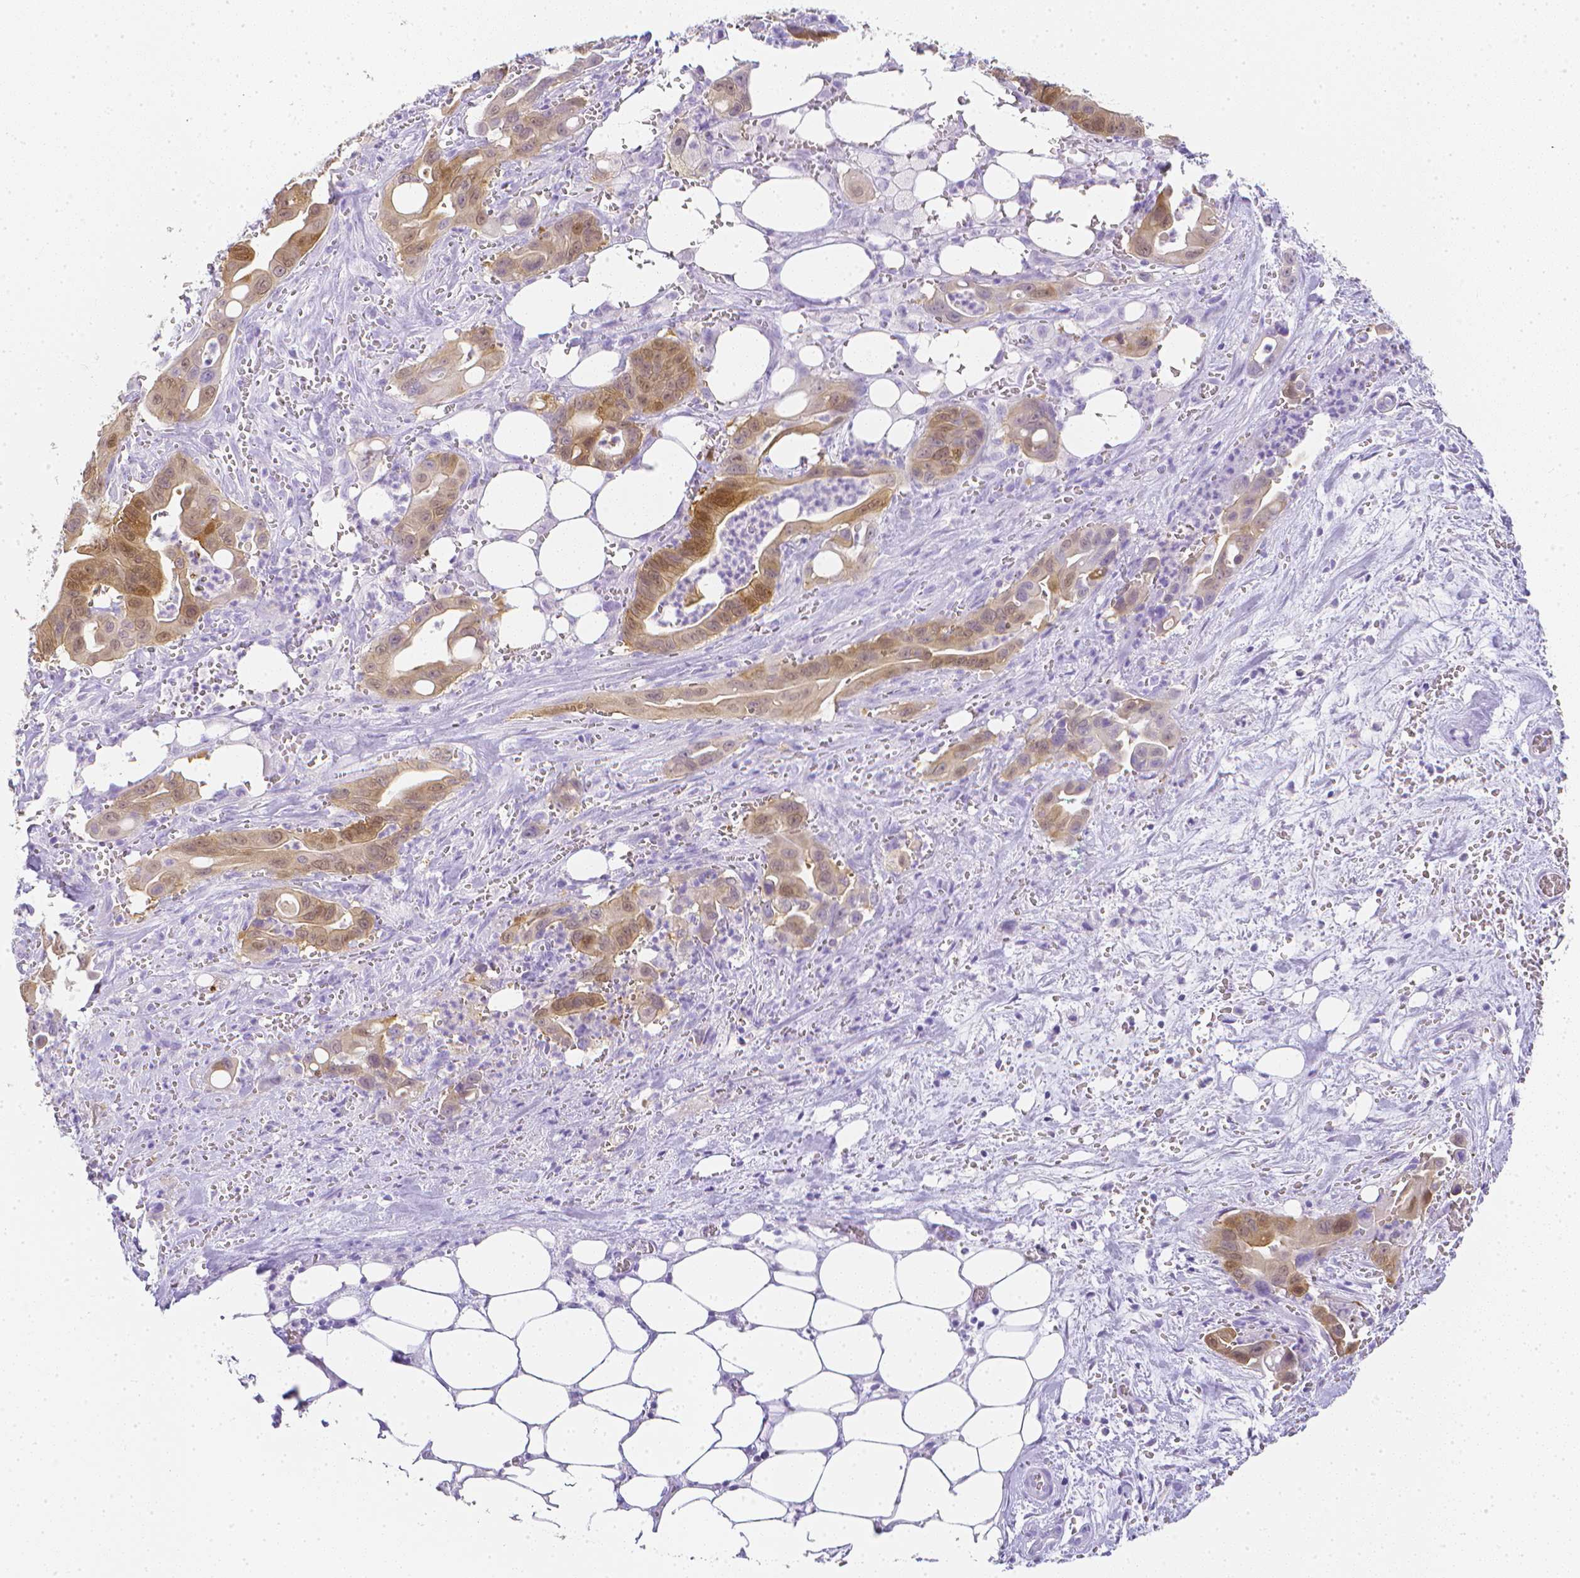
{"staining": {"intensity": "moderate", "quantity": "25%-75%", "location": "cytoplasmic/membranous,nuclear"}, "tissue": "pancreatic cancer", "cell_type": "Tumor cells", "image_type": "cancer", "snomed": [{"axis": "morphology", "description": "Adenocarcinoma, NOS"}, {"axis": "topography", "description": "Pancreas"}], "caption": "This histopathology image reveals pancreatic cancer (adenocarcinoma) stained with immunohistochemistry to label a protein in brown. The cytoplasmic/membranous and nuclear of tumor cells show moderate positivity for the protein. Nuclei are counter-stained blue.", "gene": "LGALS4", "patient": {"sex": "male", "age": 61}}